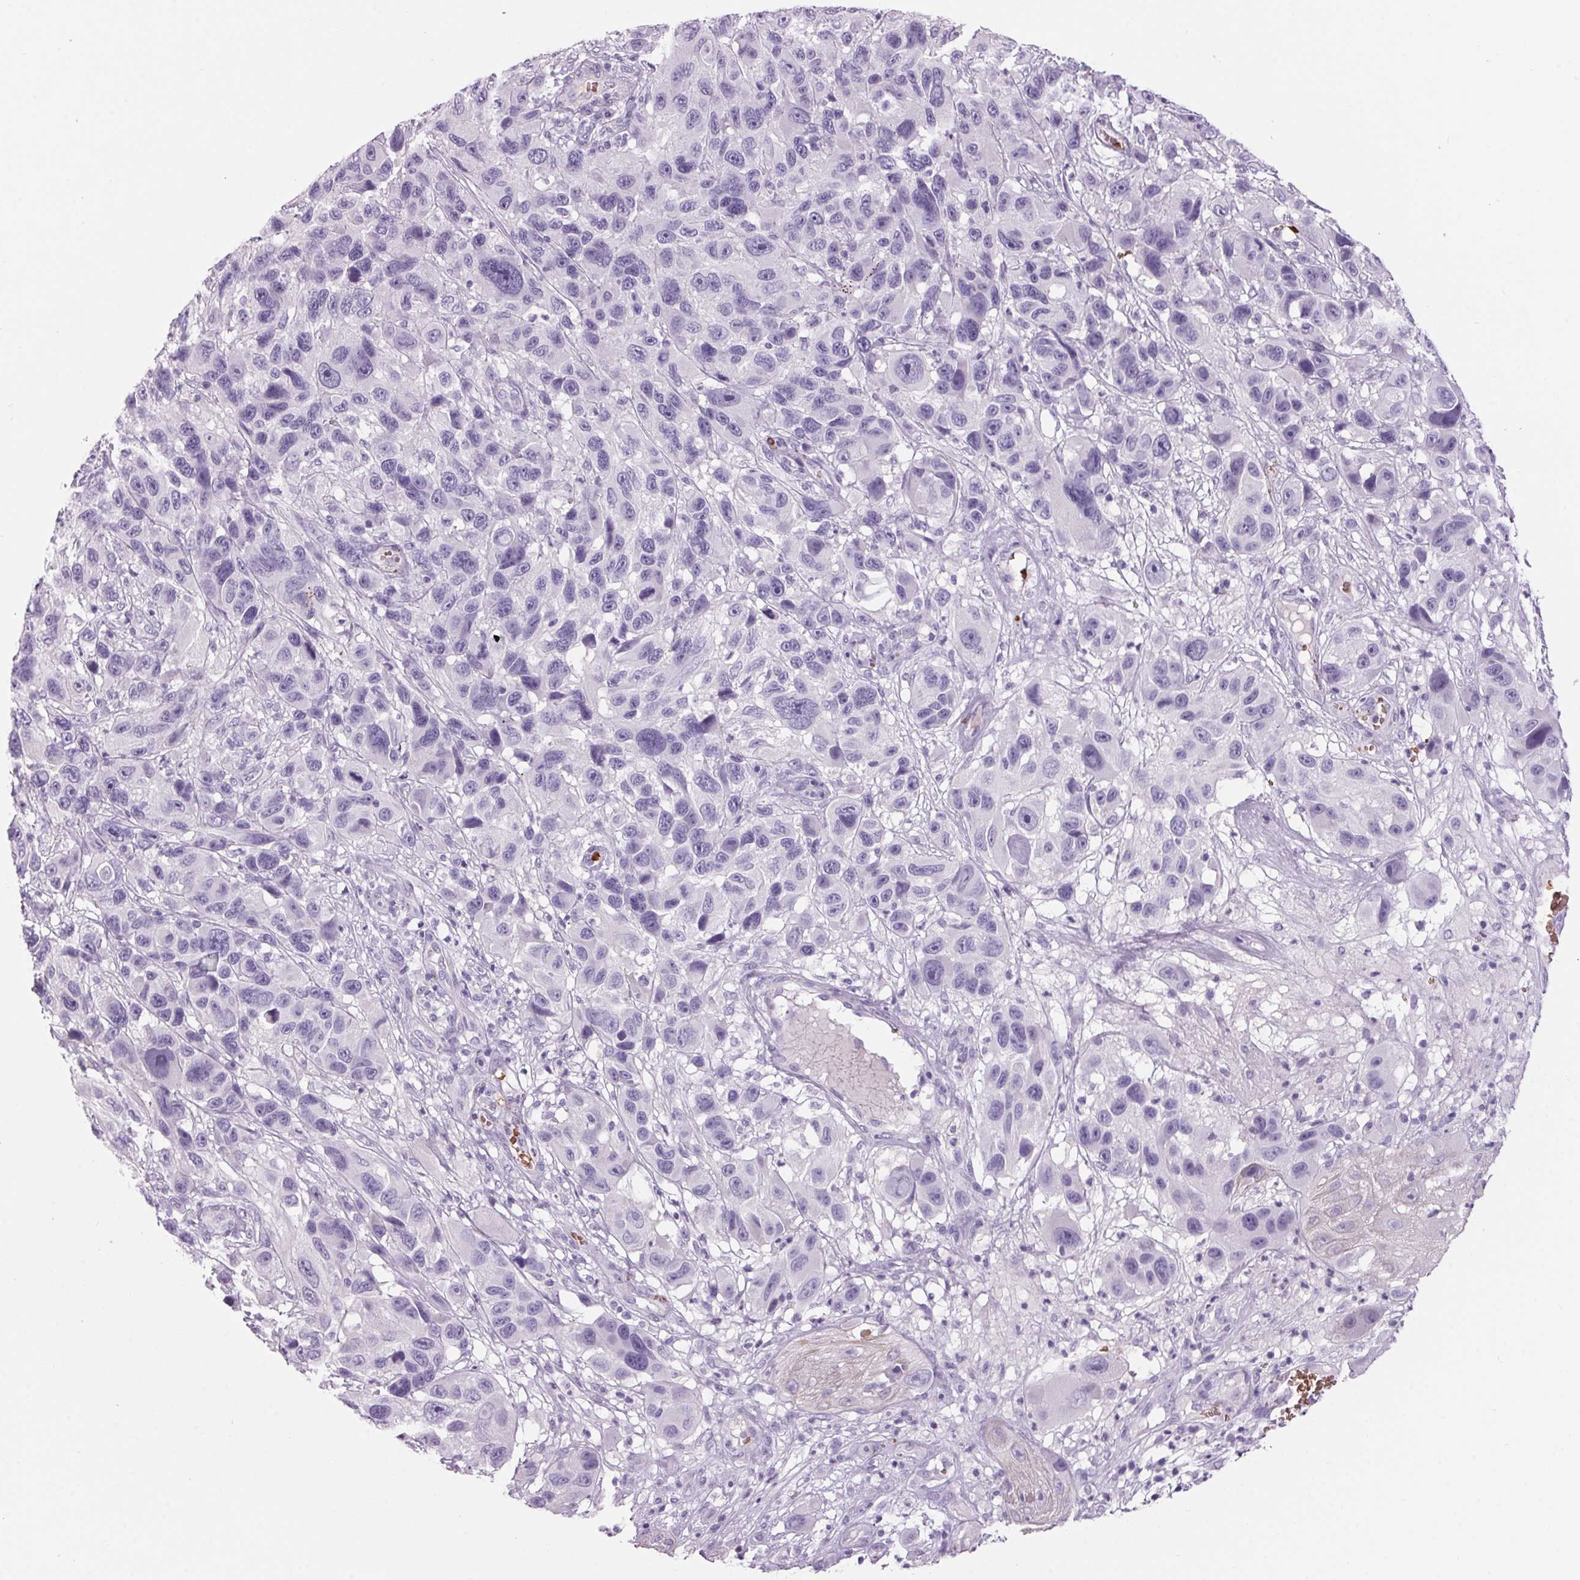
{"staining": {"intensity": "negative", "quantity": "none", "location": "none"}, "tissue": "melanoma", "cell_type": "Tumor cells", "image_type": "cancer", "snomed": [{"axis": "morphology", "description": "Malignant melanoma, NOS"}, {"axis": "topography", "description": "Skin"}], "caption": "The immunohistochemistry image has no significant staining in tumor cells of malignant melanoma tissue.", "gene": "HBQ1", "patient": {"sex": "male", "age": 53}}